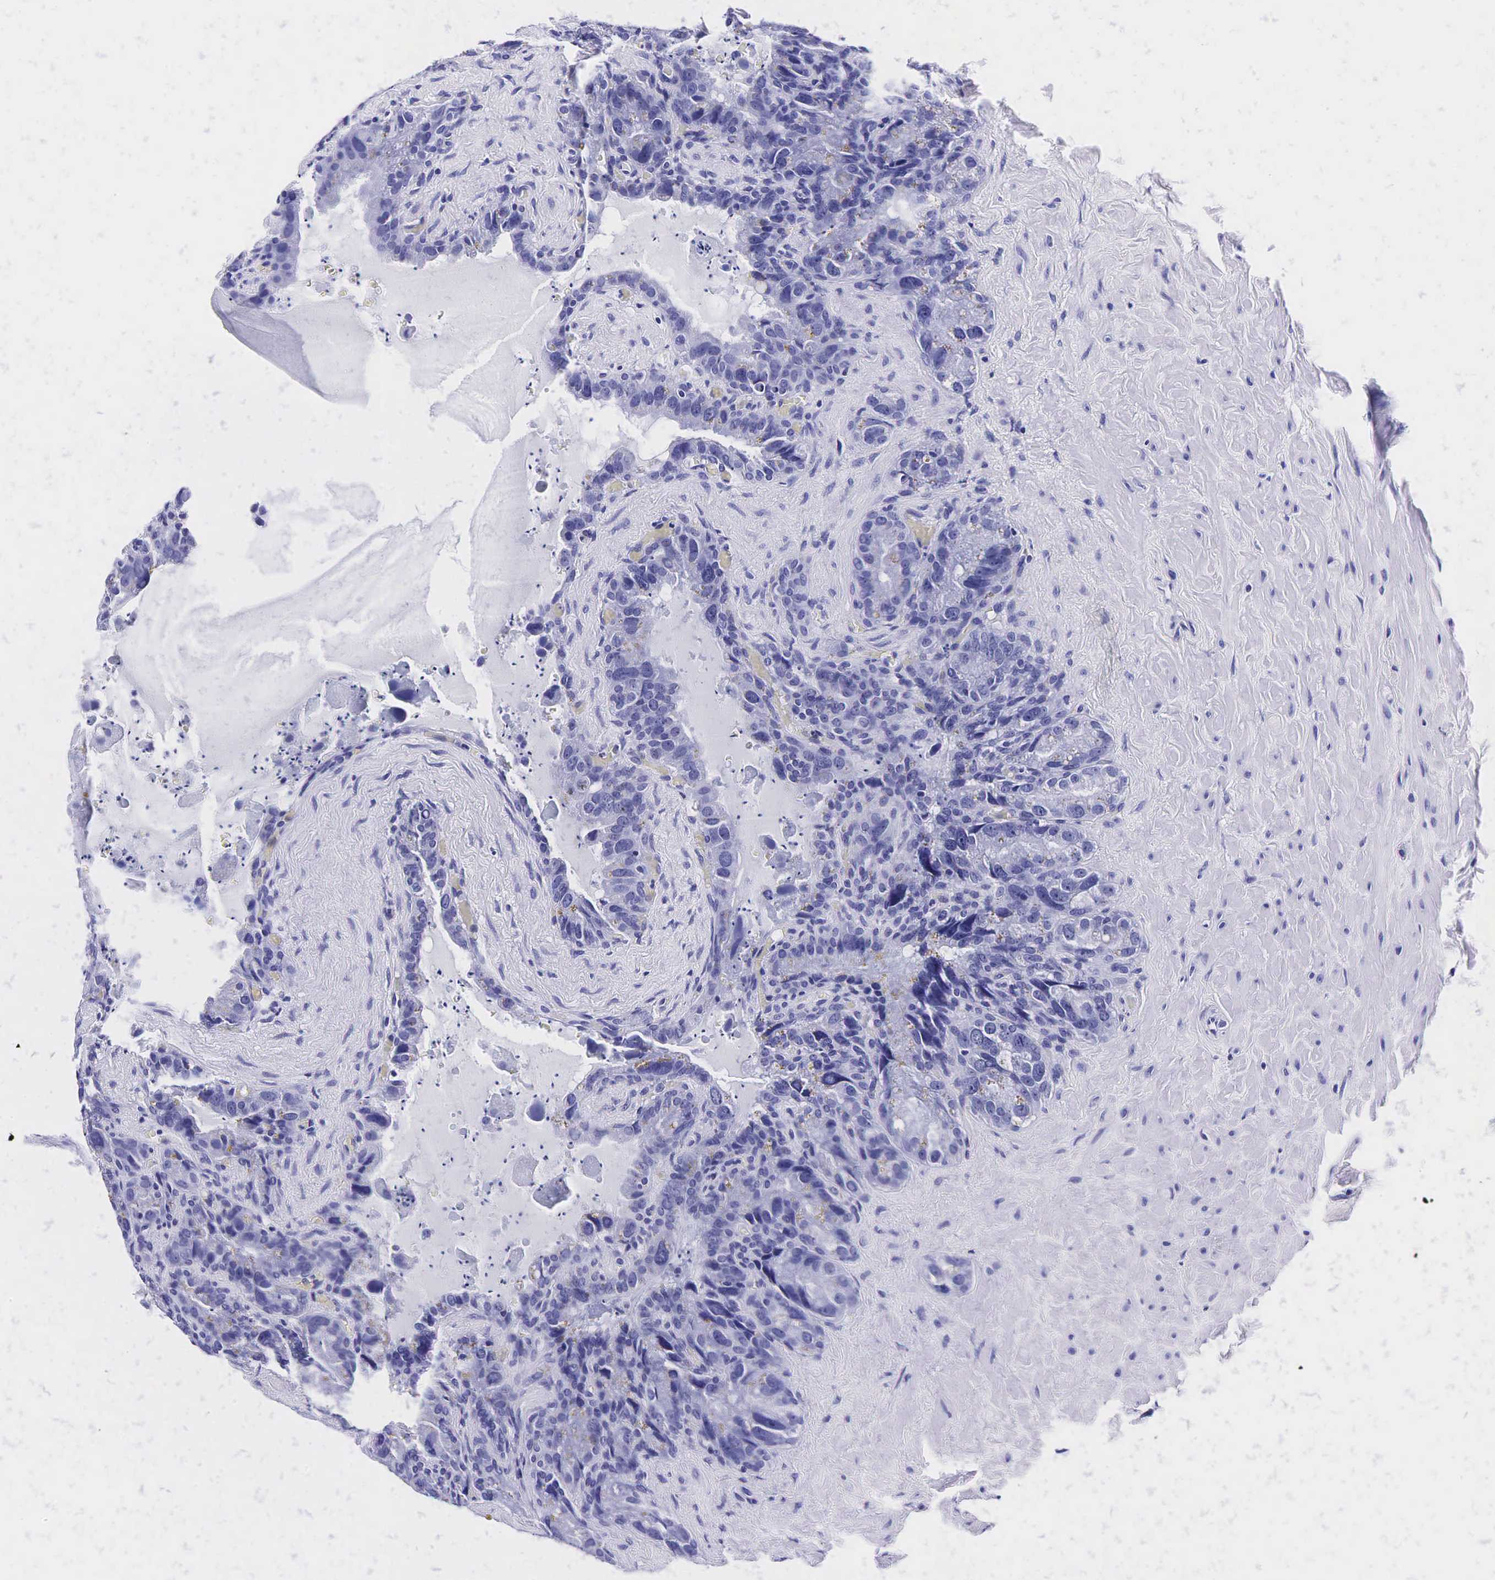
{"staining": {"intensity": "negative", "quantity": "none", "location": "none"}, "tissue": "seminal vesicle", "cell_type": "Glandular cells", "image_type": "normal", "snomed": [{"axis": "morphology", "description": "Normal tissue, NOS"}, {"axis": "topography", "description": "Seminal veicle"}], "caption": "Immunohistochemistry image of normal seminal vesicle stained for a protein (brown), which displays no expression in glandular cells.", "gene": "KLK3", "patient": {"sex": "male", "age": 63}}